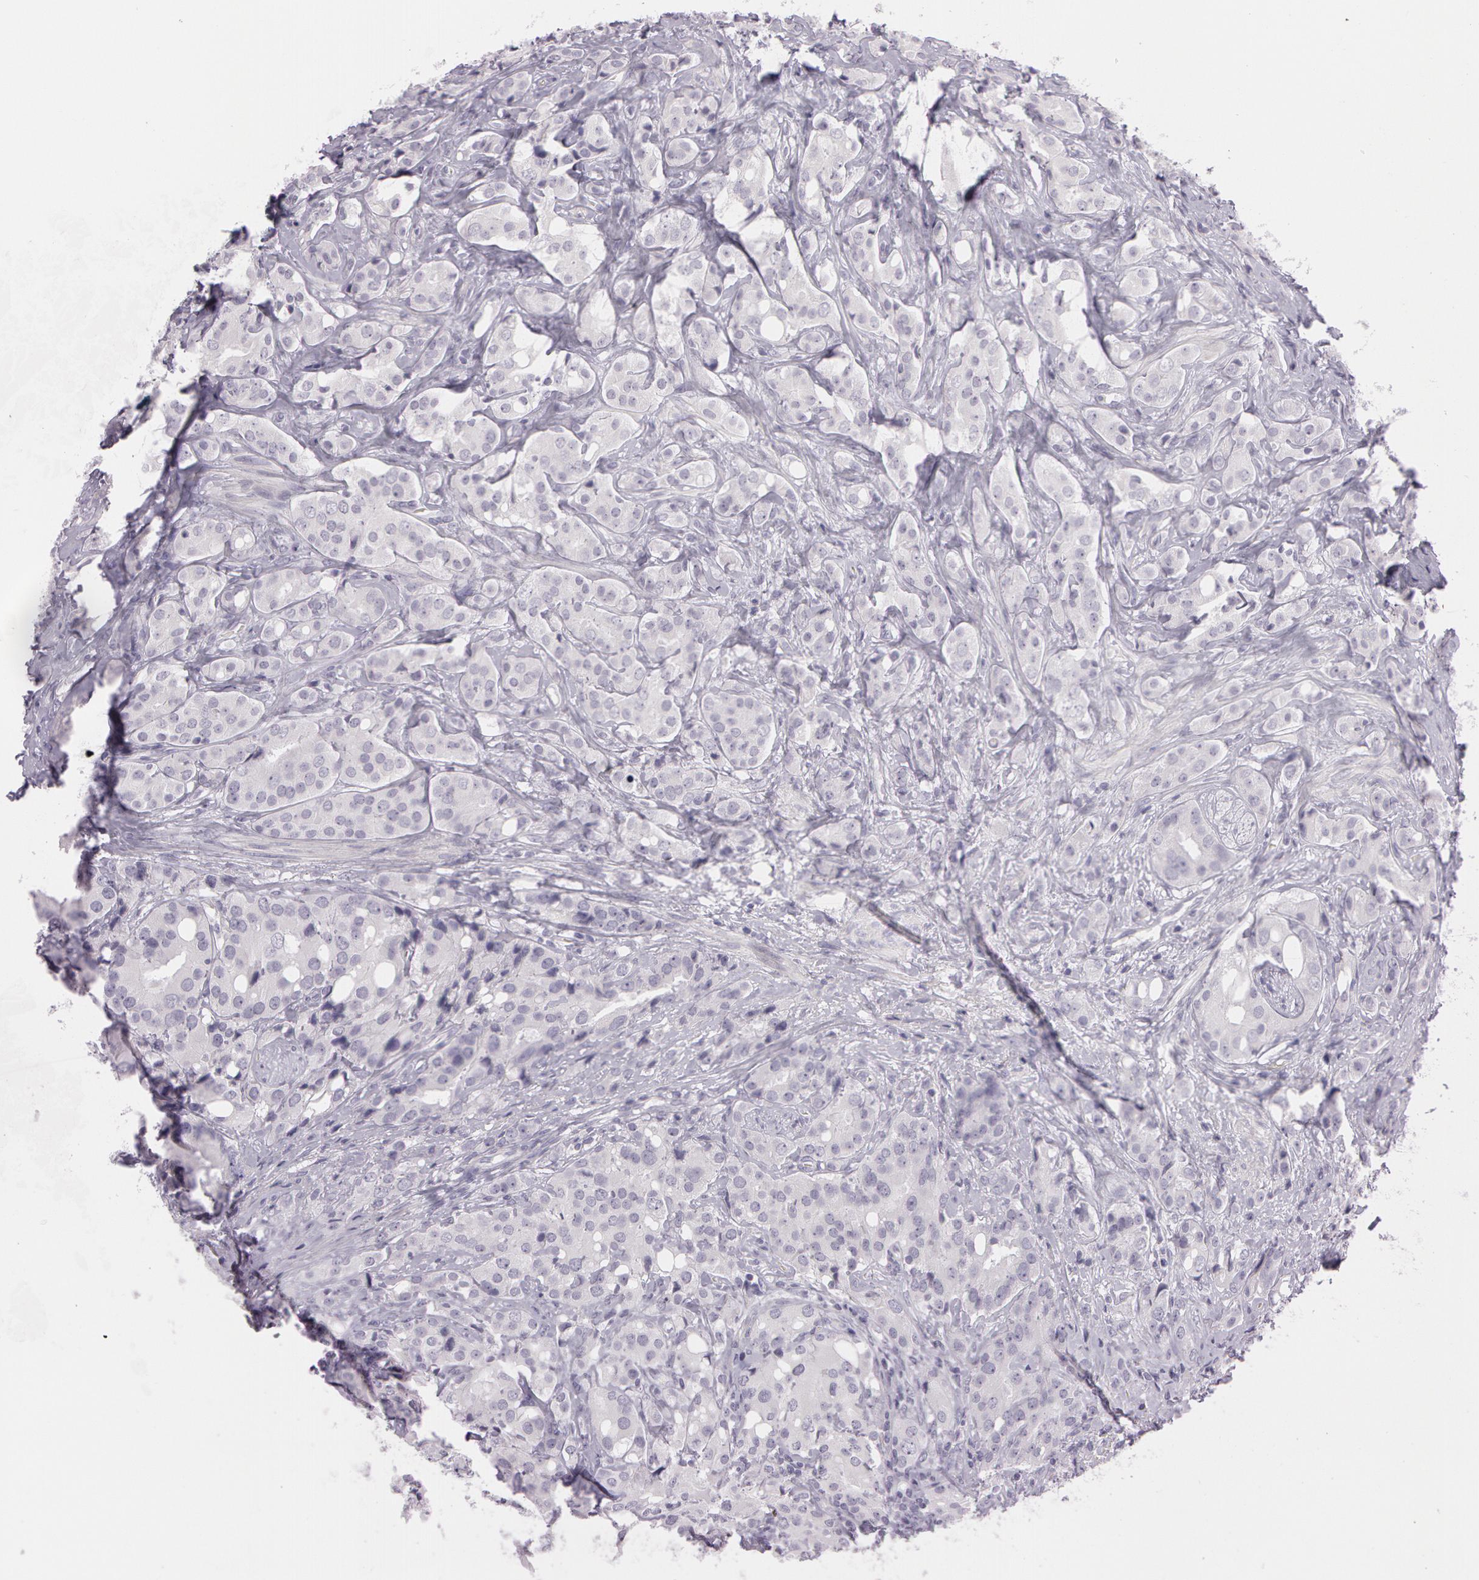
{"staining": {"intensity": "negative", "quantity": "none", "location": "none"}, "tissue": "prostate cancer", "cell_type": "Tumor cells", "image_type": "cancer", "snomed": [{"axis": "morphology", "description": "Adenocarcinoma, High grade"}, {"axis": "topography", "description": "Prostate"}], "caption": "Immunohistochemical staining of prostate adenocarcinoma (high-grade) exhibits no significant staining in tumor cells.", "gene": "OTC", "patient": {"sex": "male", "age": 68}}